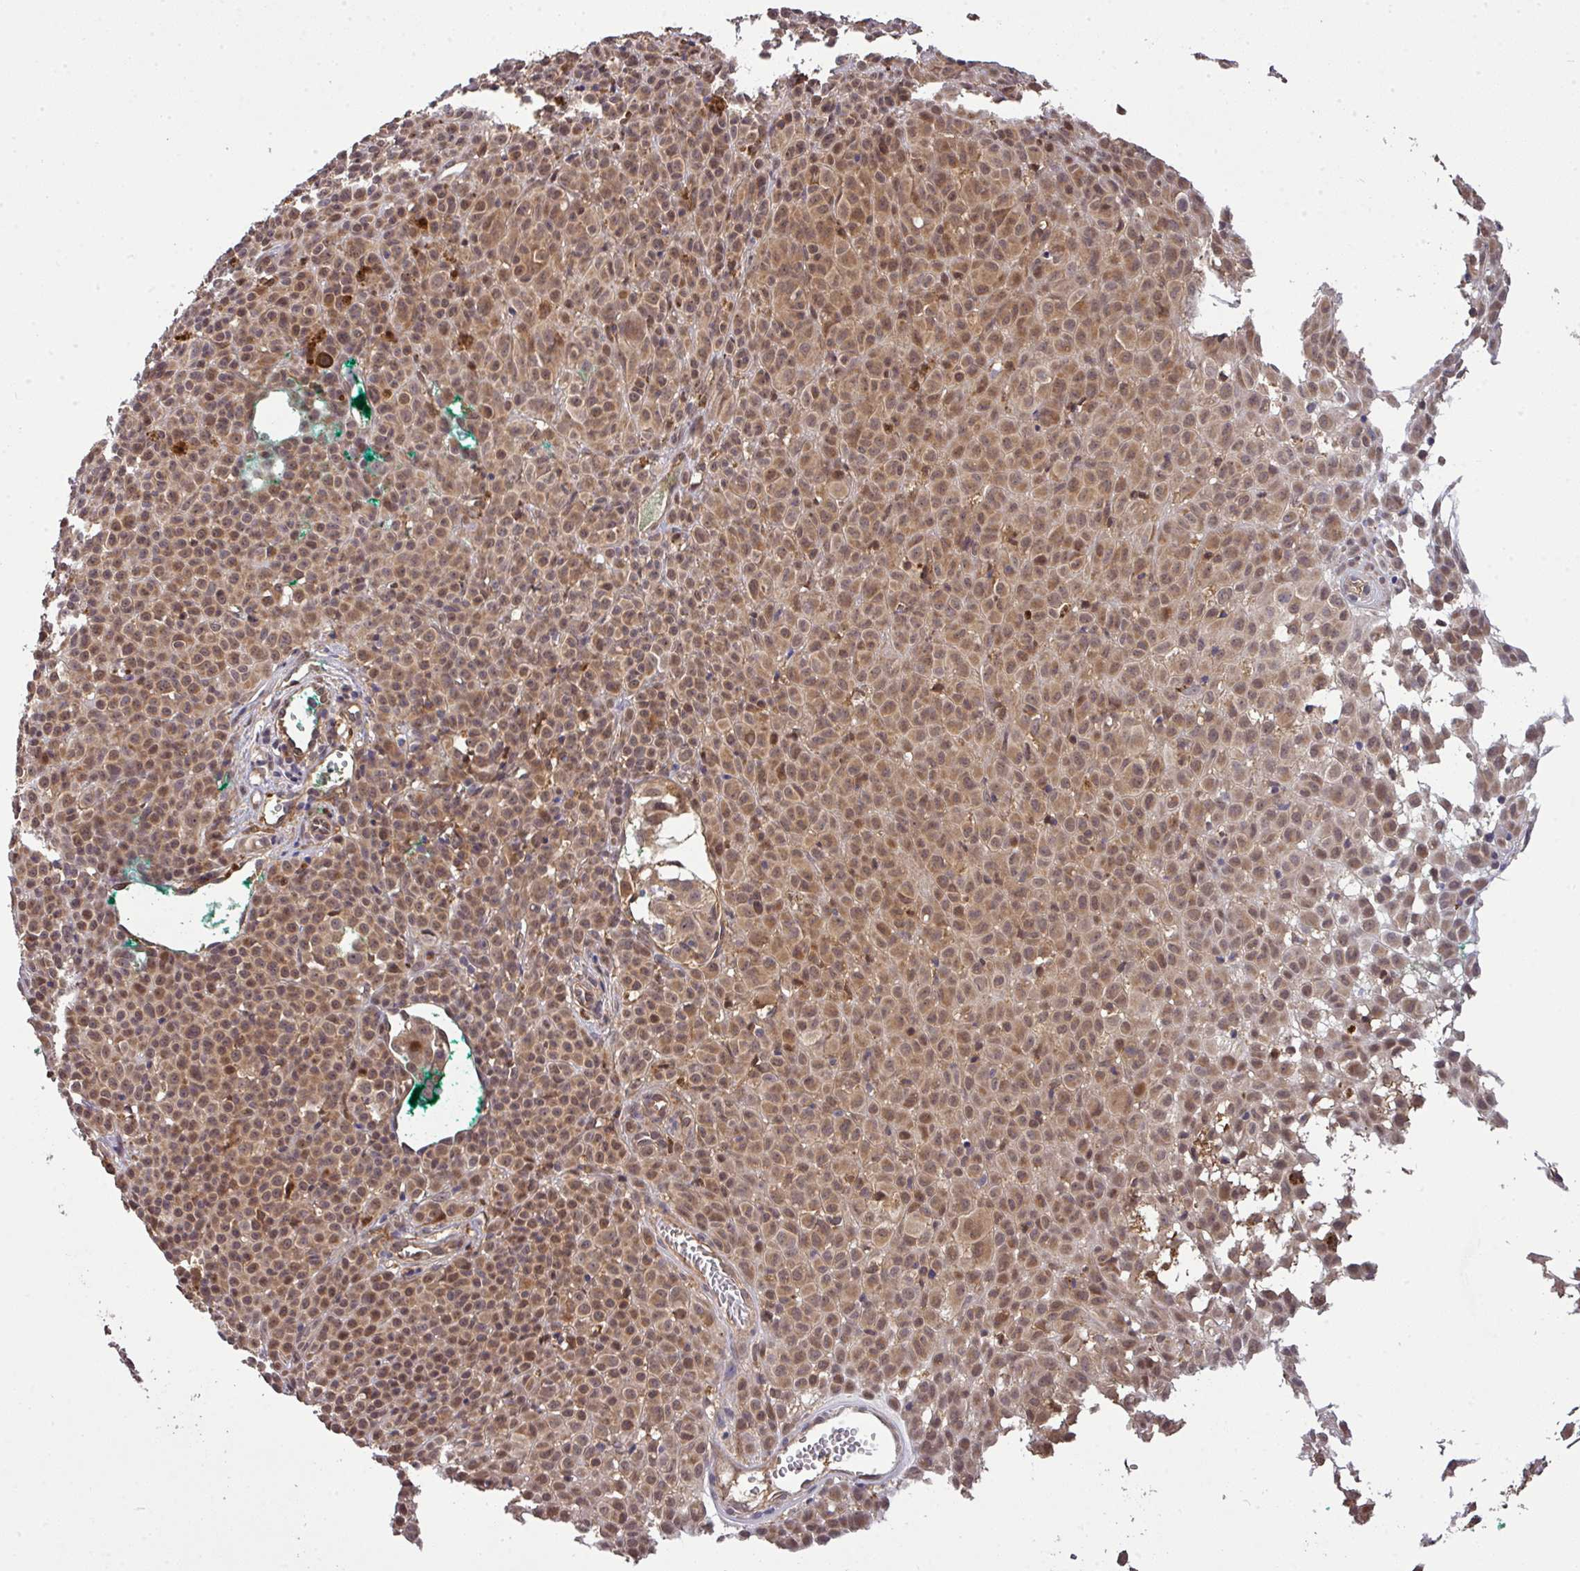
{"staining": {"intensity": "moderate", "quantity": ">75%", "location": "nuclear"}, "tissue": "melanoma", "cell_type": "Tumor cells", "image_type": "cancer", "snomed": [{"axis": "morphology", "description": "Malignant melanoma, NOS"}, {"axis": "topography", "description": "Skin of leg"}], "caption": "Human malignant melanoma stained for a protein (brown) exhibits moderate nuclear positive staining in about >75% of tumor cells.", "gene": "ARPIN", "patient": {"sex": "female", "age": 72}}